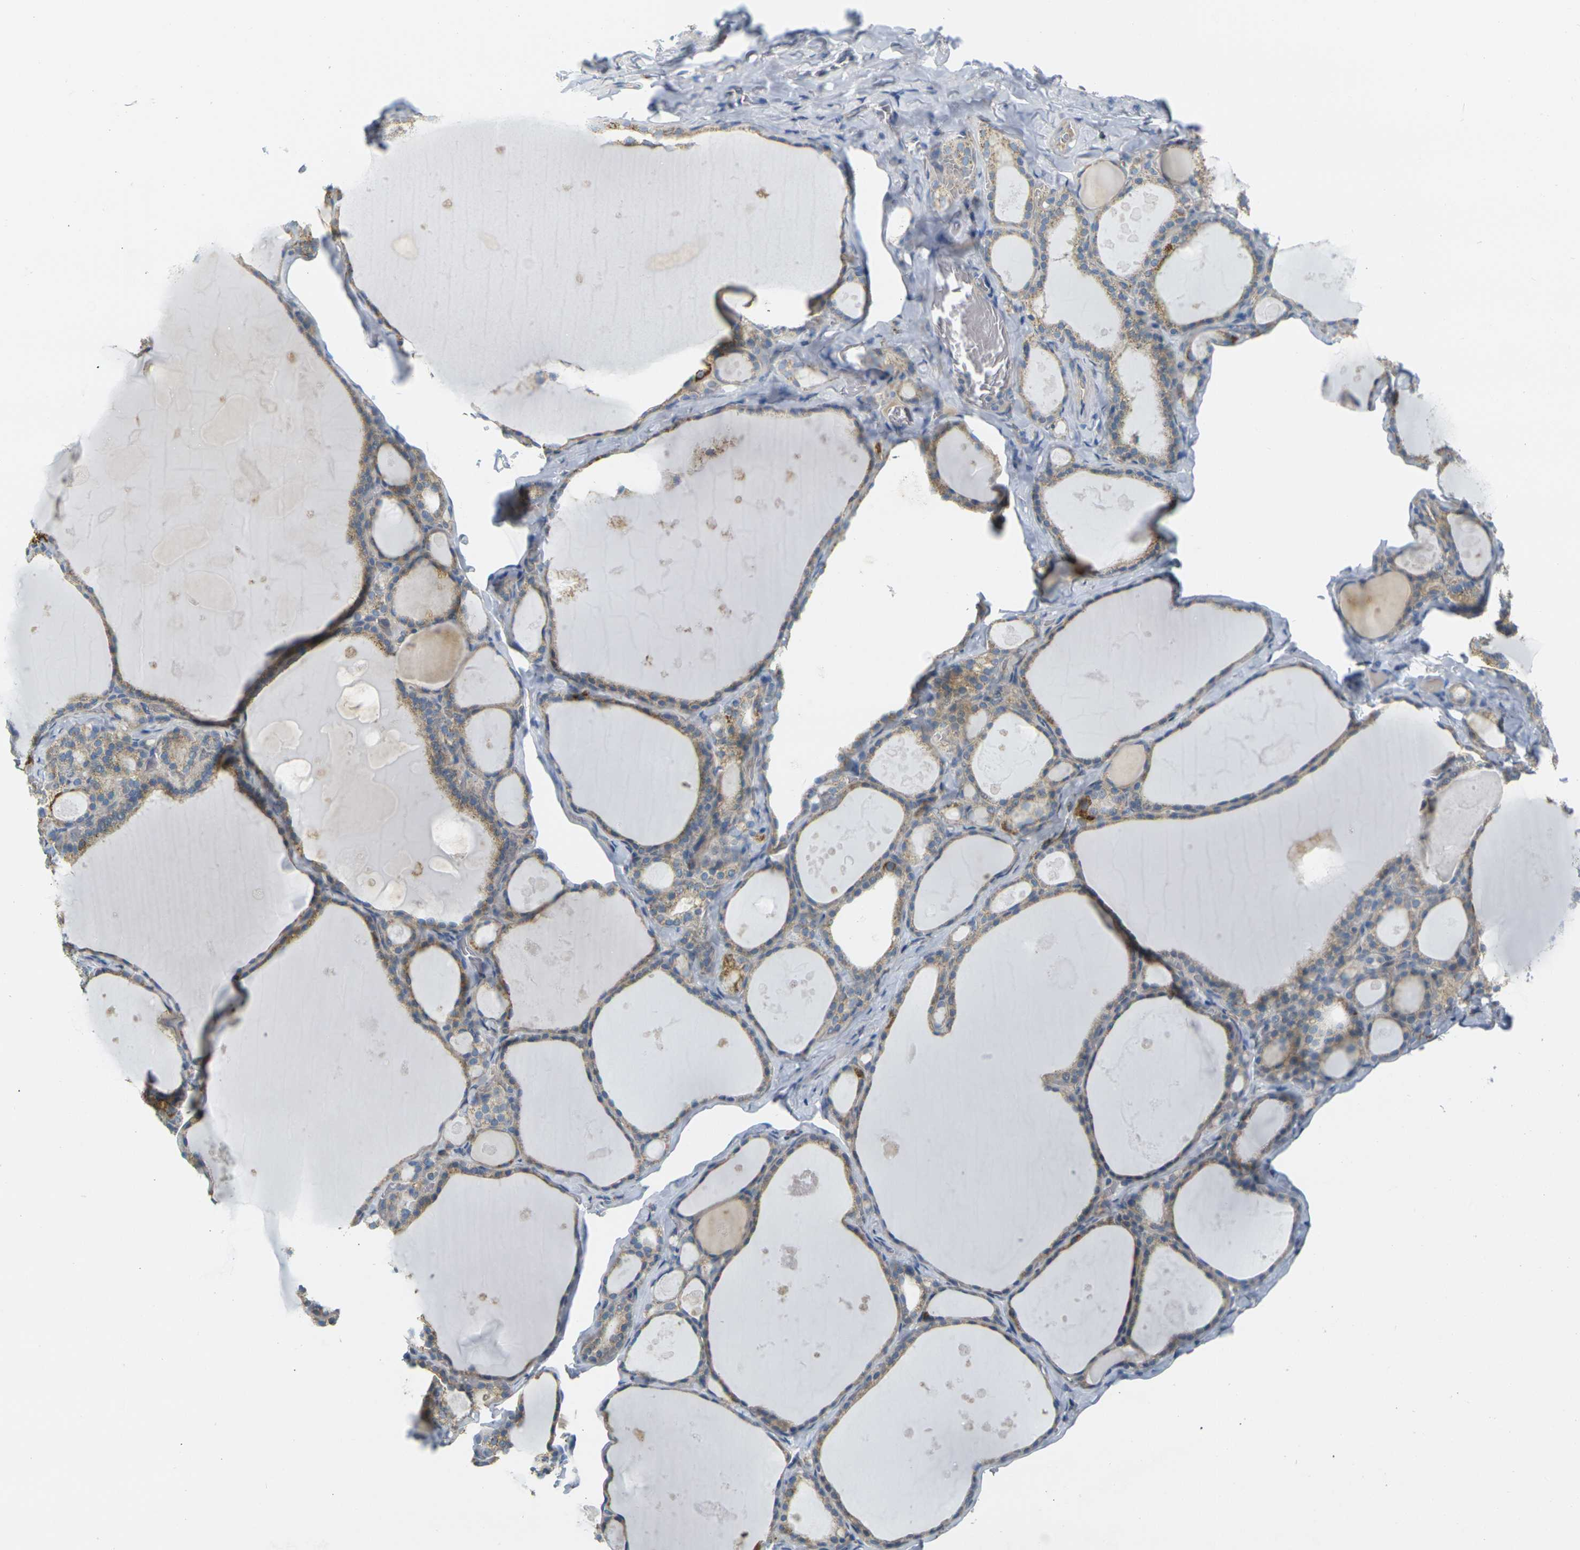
{"staining": {"intensity": "moderate", "quantity": ">75%", "location": "cytoplasmic/membranous"}, "tissue": "thyroid gland", "cell_type": "Glandular cells", "image_type": "normal", "snomed": [{"axis": "morphology", "description": "Normal tissue, NOS"}, {"axis": "topography", "description": "Thyroid gland"}], "caption": "Protein expression analysis of unremarkable thyroid gland shows moderate cytoplasmic/membranous expression in approximately >75% of glandular cells. The staining was performed using DAB to visualize the protein expression in brown, while the nuclei were stained in blue with hematoxylin (Magnification: 20x).", "gene": "PARD6B", "patient": {"sex": "male", "age": 56}}